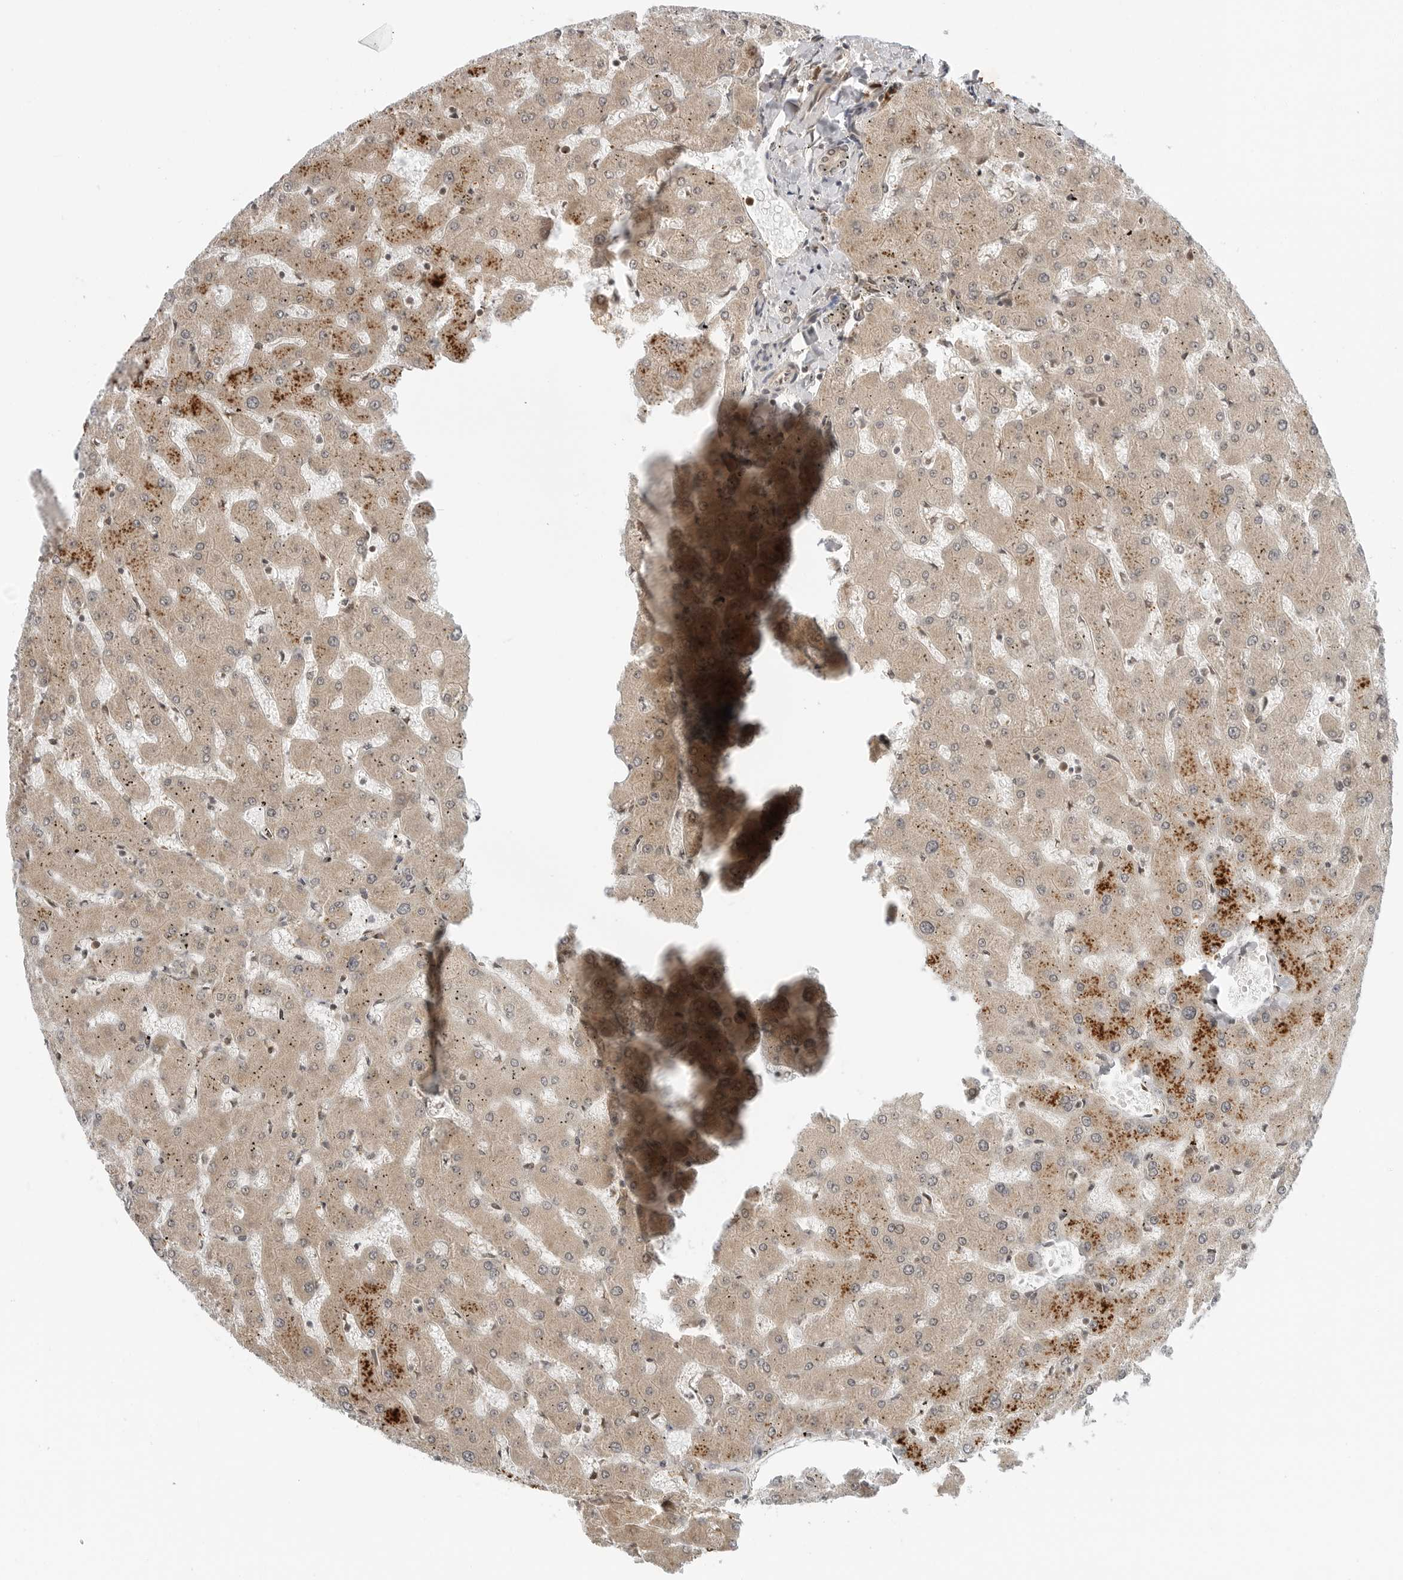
{"staining": {"intensity": "weak", "quantity": "<25%", "location": "cytoplasmic/membranous"}, "tissue": "liver", "cell_type": "Cholangiocytes", "image_type": "normal", "snomed": [{"axis": "morphology", "description": "Normal tissue, NOS"}, {"axis": "topography", "description": "Liver"}], "caption": "The micrograph demonstrates no staining of cholangiocytes in unremarkable liver. (DAB IHC with hematoxylin counter stain).", "gene": "TIPRL", "patient": {"sex": "female", "age": 63}}